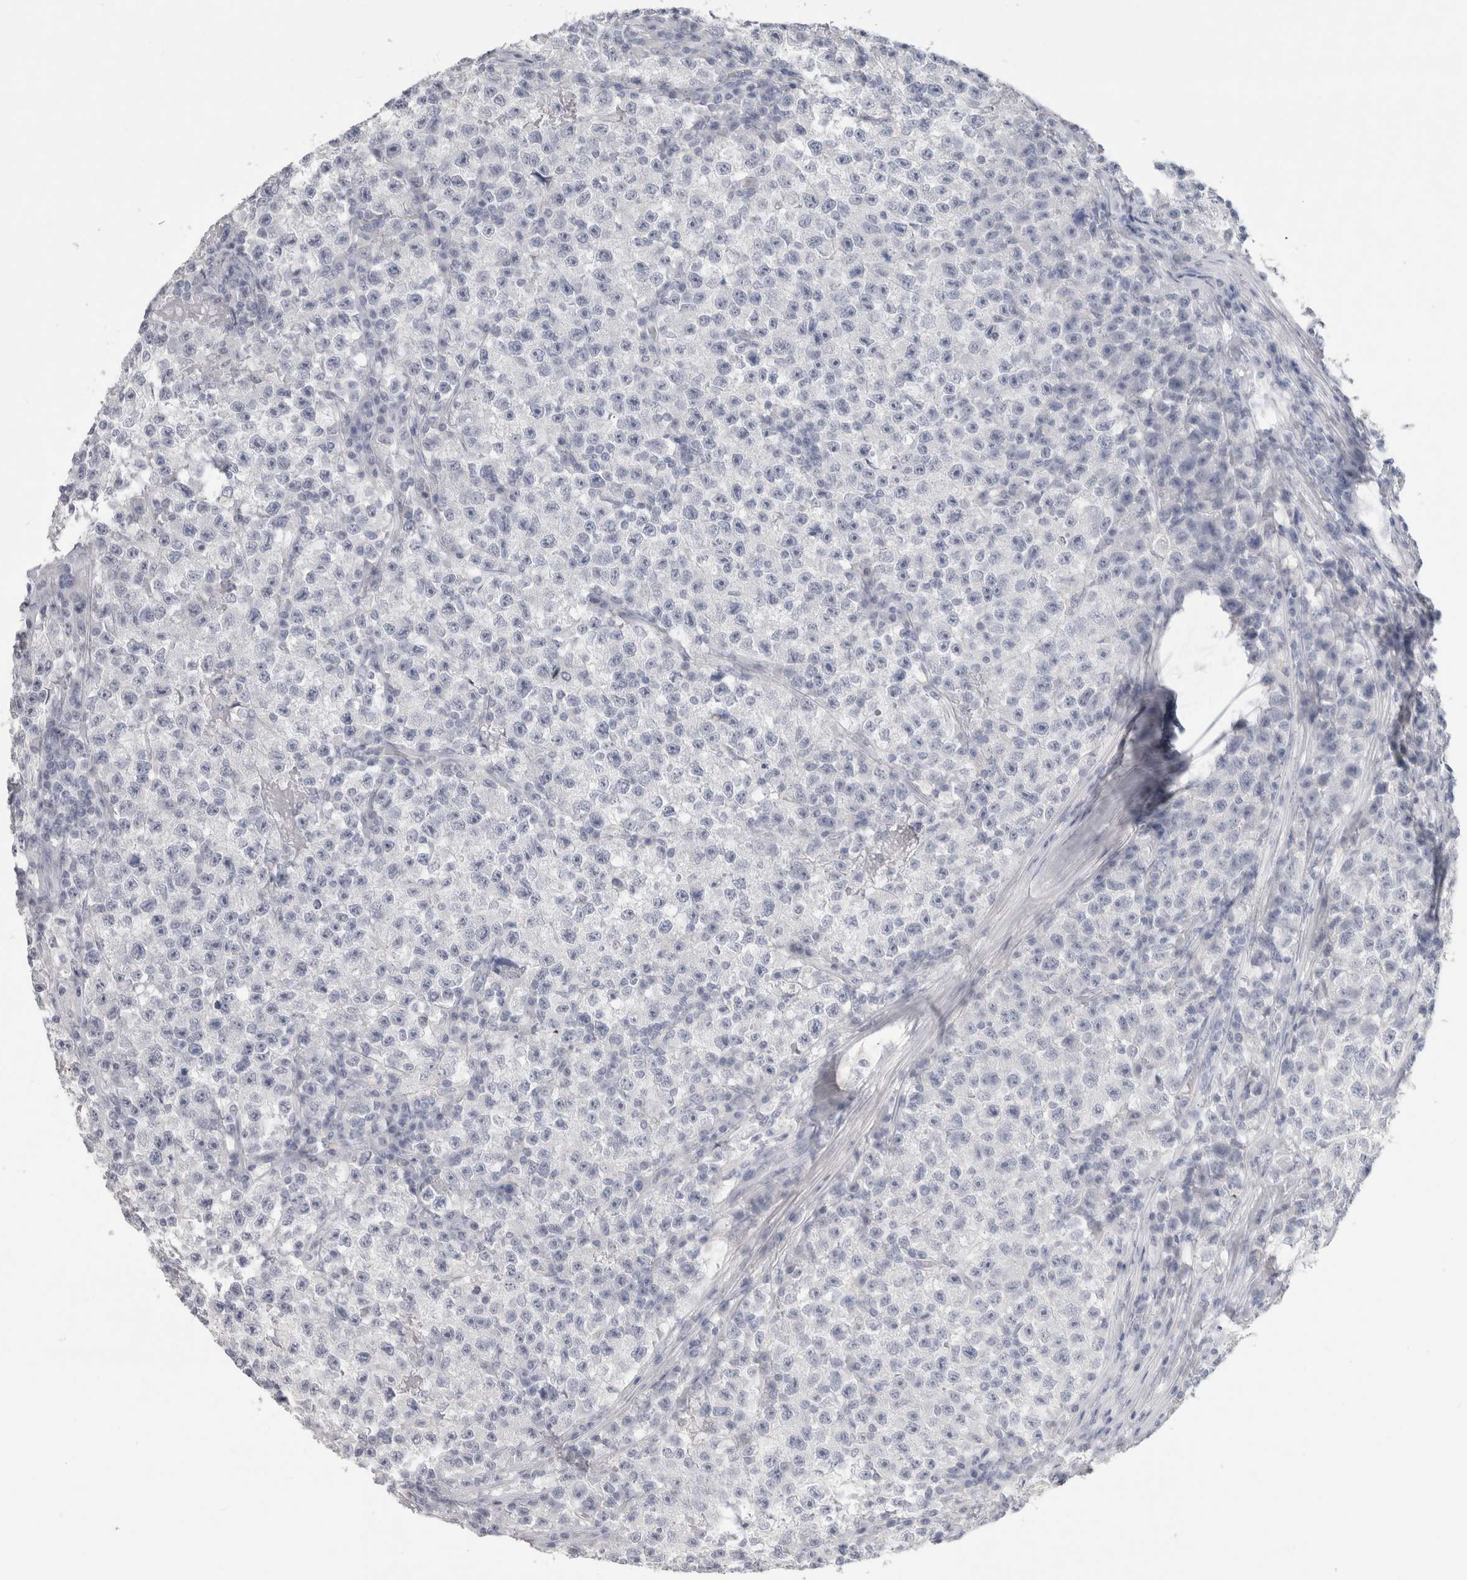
{"staining": {"intensity": "negative", "quantity": "none", "location": "none"}, "tissue": "testis cancer", "cell_type": "Tumor cells", "image_type": "cancer", "snomed": [{"axis": "morphology", "description": "Seminoma, NOS"}, {"axis": "topography", "description": "Testis"}], "caption": "Immunohistochemistry of human testis cancer (seminoma) shows no positivity in tumor cells.", "gene": "SLC6A1", "patient": {"sex": "male", "age": 22}}